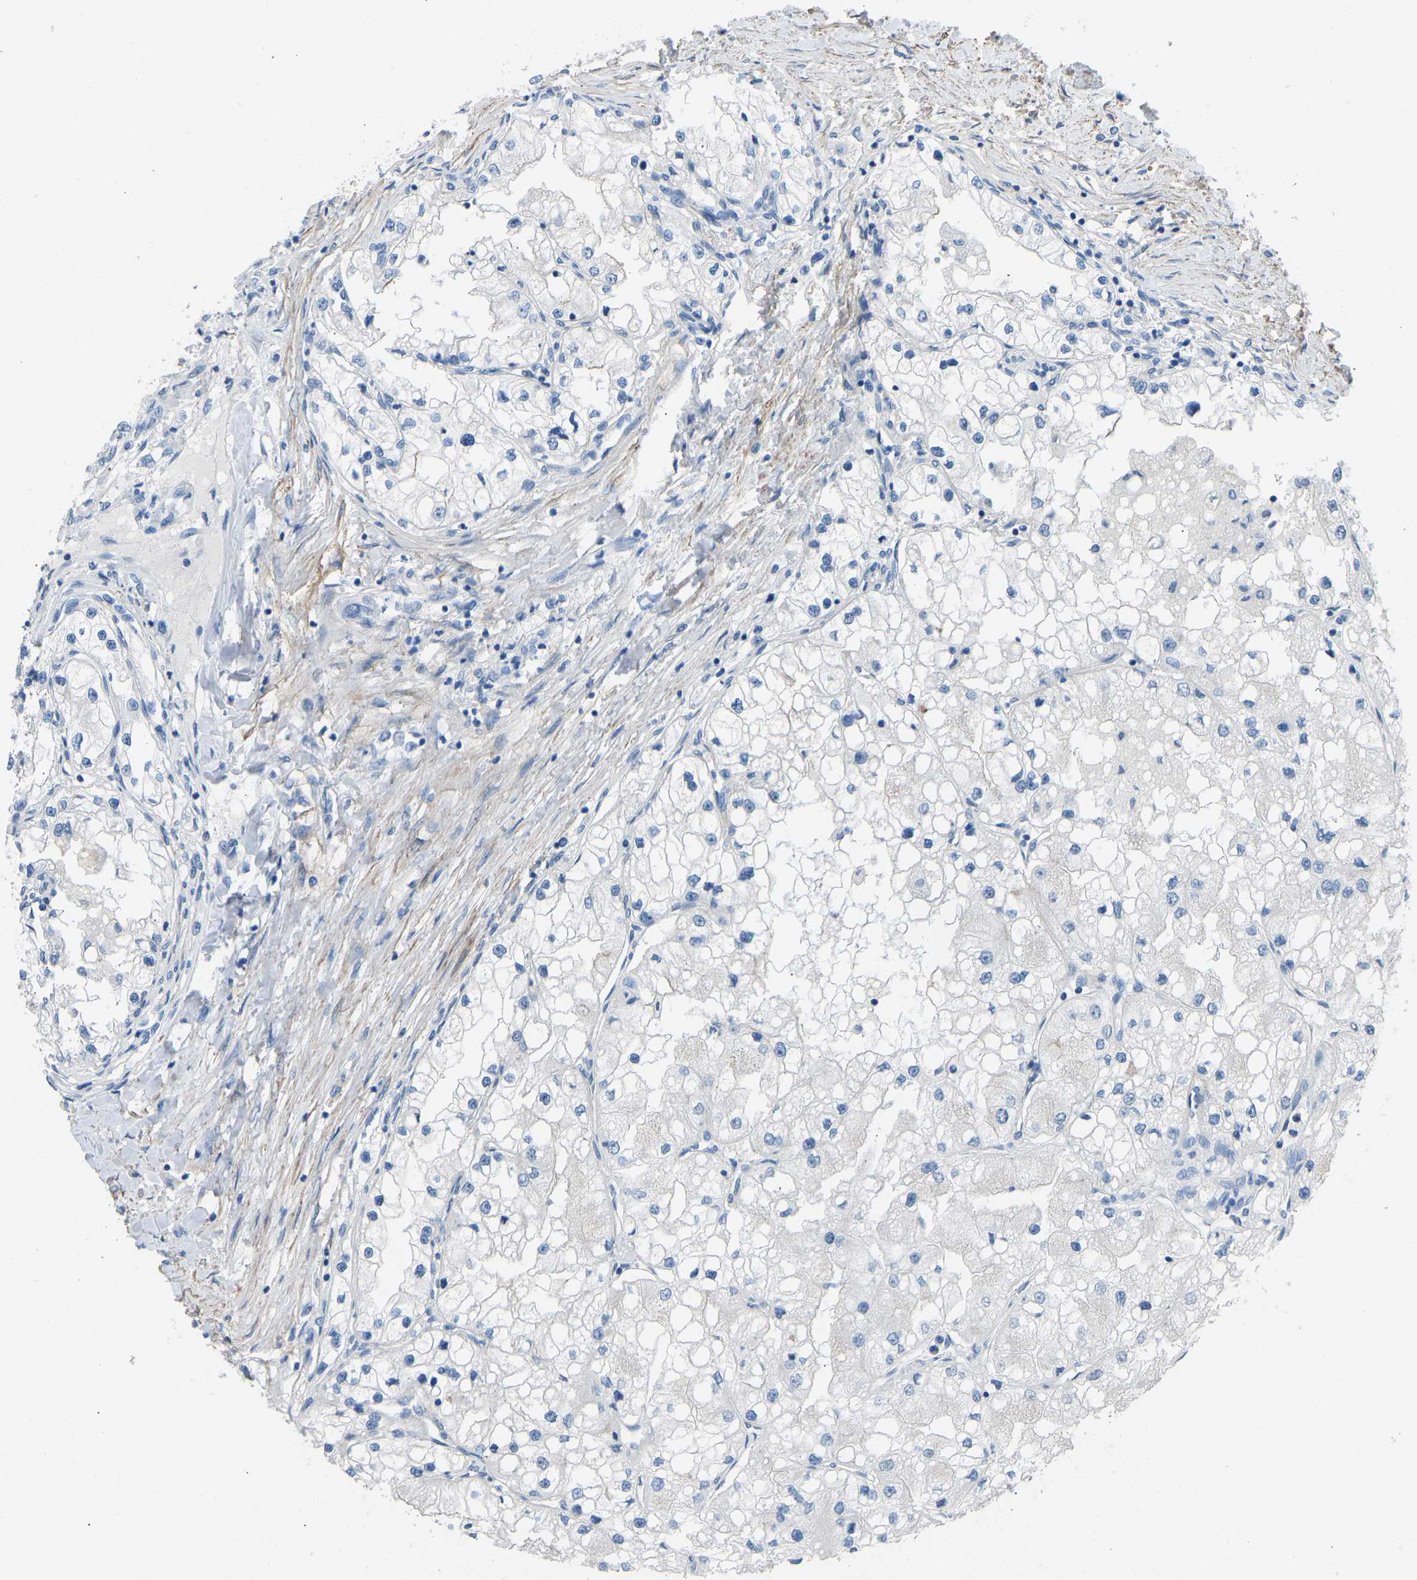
{"staining": {"intensity": "negative", "quantity": "none", "location": "none"}, "tissue": "renal cancer", "cell_type": "Tumor cells", "image_type": "cancer", "snomed": [{"axis": "morphology", "description": "Adenocarcinoma, NOS"}, {"axis": "topography", "description": "Kidney"}], "caption": "Immunohistochemical staining of renal cancer exhibits no significant expression in tumor cells. (DAB IHC visualized using brightfield microscopy, high magnification).", "gene": "MYH10", "patient": {"sex": "male", "age": 68}}